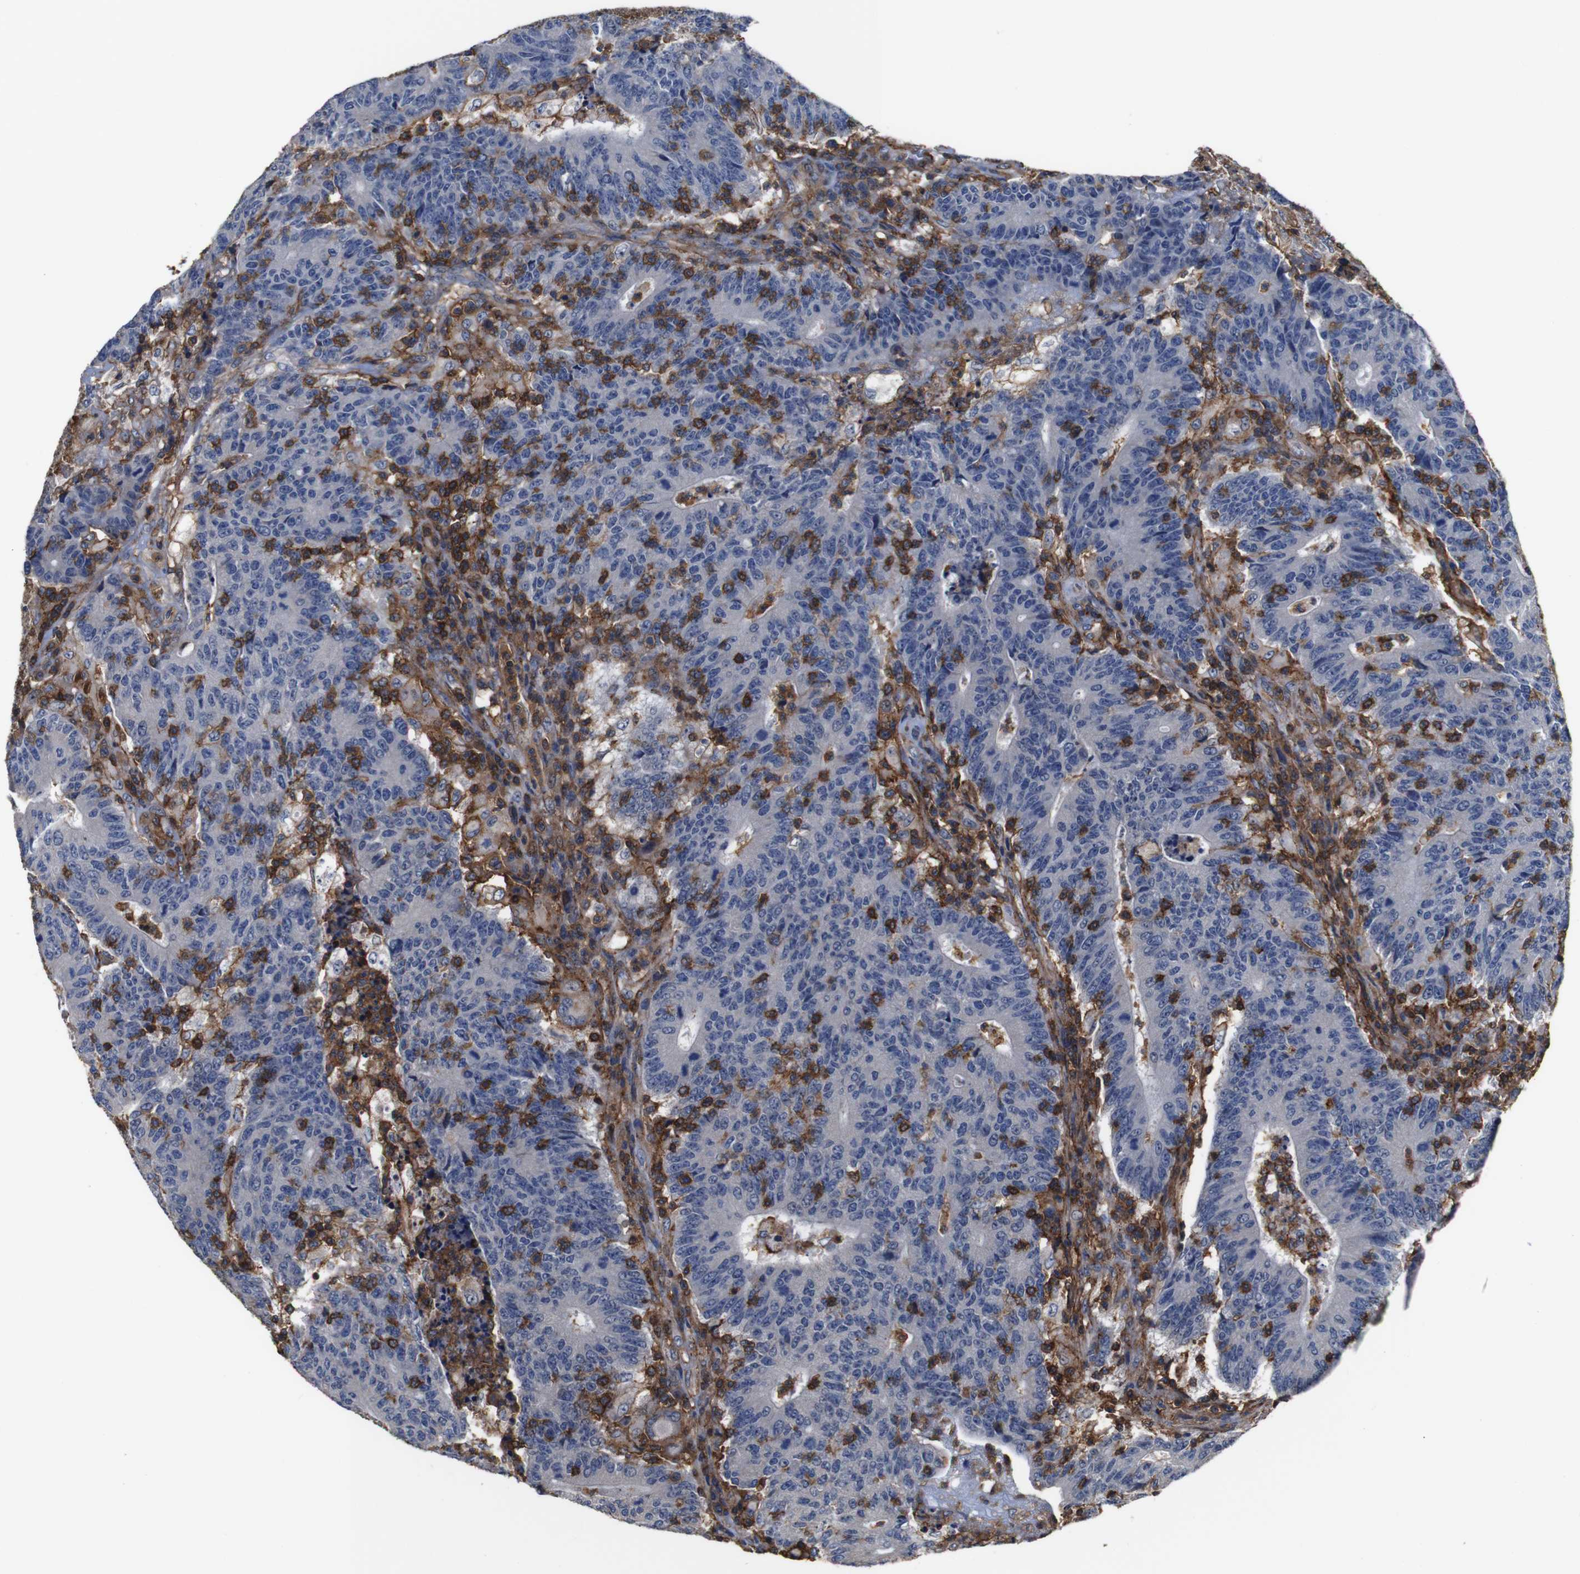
{"staining": {"intensity": "negative", "quantity": "none", "location": "none"}, "tissue": "colorectal cancer", "cell_type": "Tumor cells", "image_type": "cancer", "snomed": [{"axis": "morphology", "description": "Normal tissue, NOS"}, {"axis": "morphology", "description": "Adenocarcinoma, NOS"}, {"axis": "topography", "description": "Colon"}], "caption": "Adenocarcinoma (colorectal) stained for a protein using immunohistochemistry shows no expression tumor cells.", "gene": "PI4KA", "patient": {"sex": "female", "age": 75}}